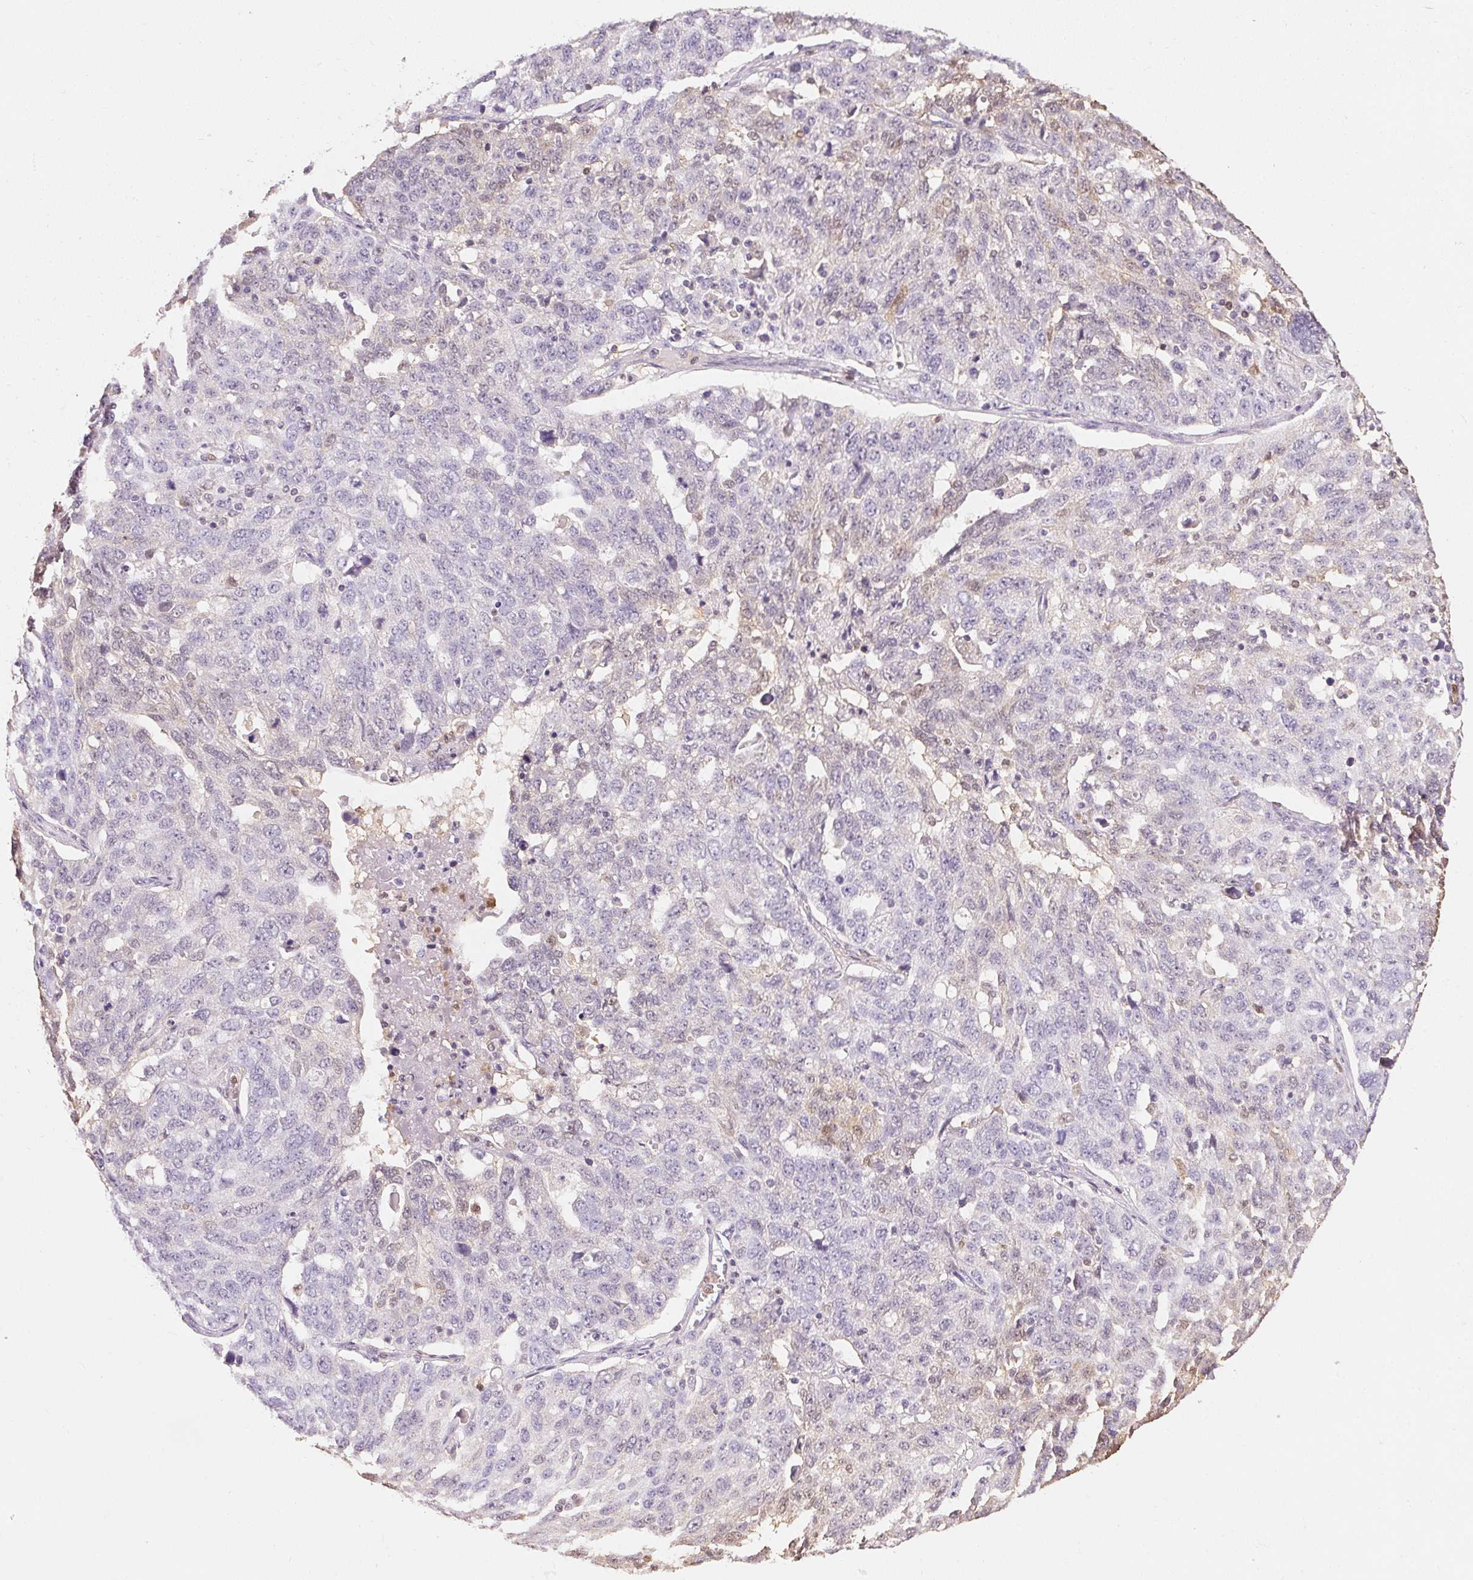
{"staining": {"intensity": "negative", "quantity": "none", "location": "none"}, "tissue": "ovarian cancer", "cell_type": "Tumor cells", "image_type": "cancer", "snomed": [{"axis": "morphology", "description": "Cystadenocarcinoma, serous, NOS"}, {"axis": "topography", "description": "Ovary"}], "caption": "An IHC image of ovarian cancer is shown. There is no staining in tumor cells of ovarian cancer.", "gene": "S100A3", "patient": {"sex": "female", "age": 71}}